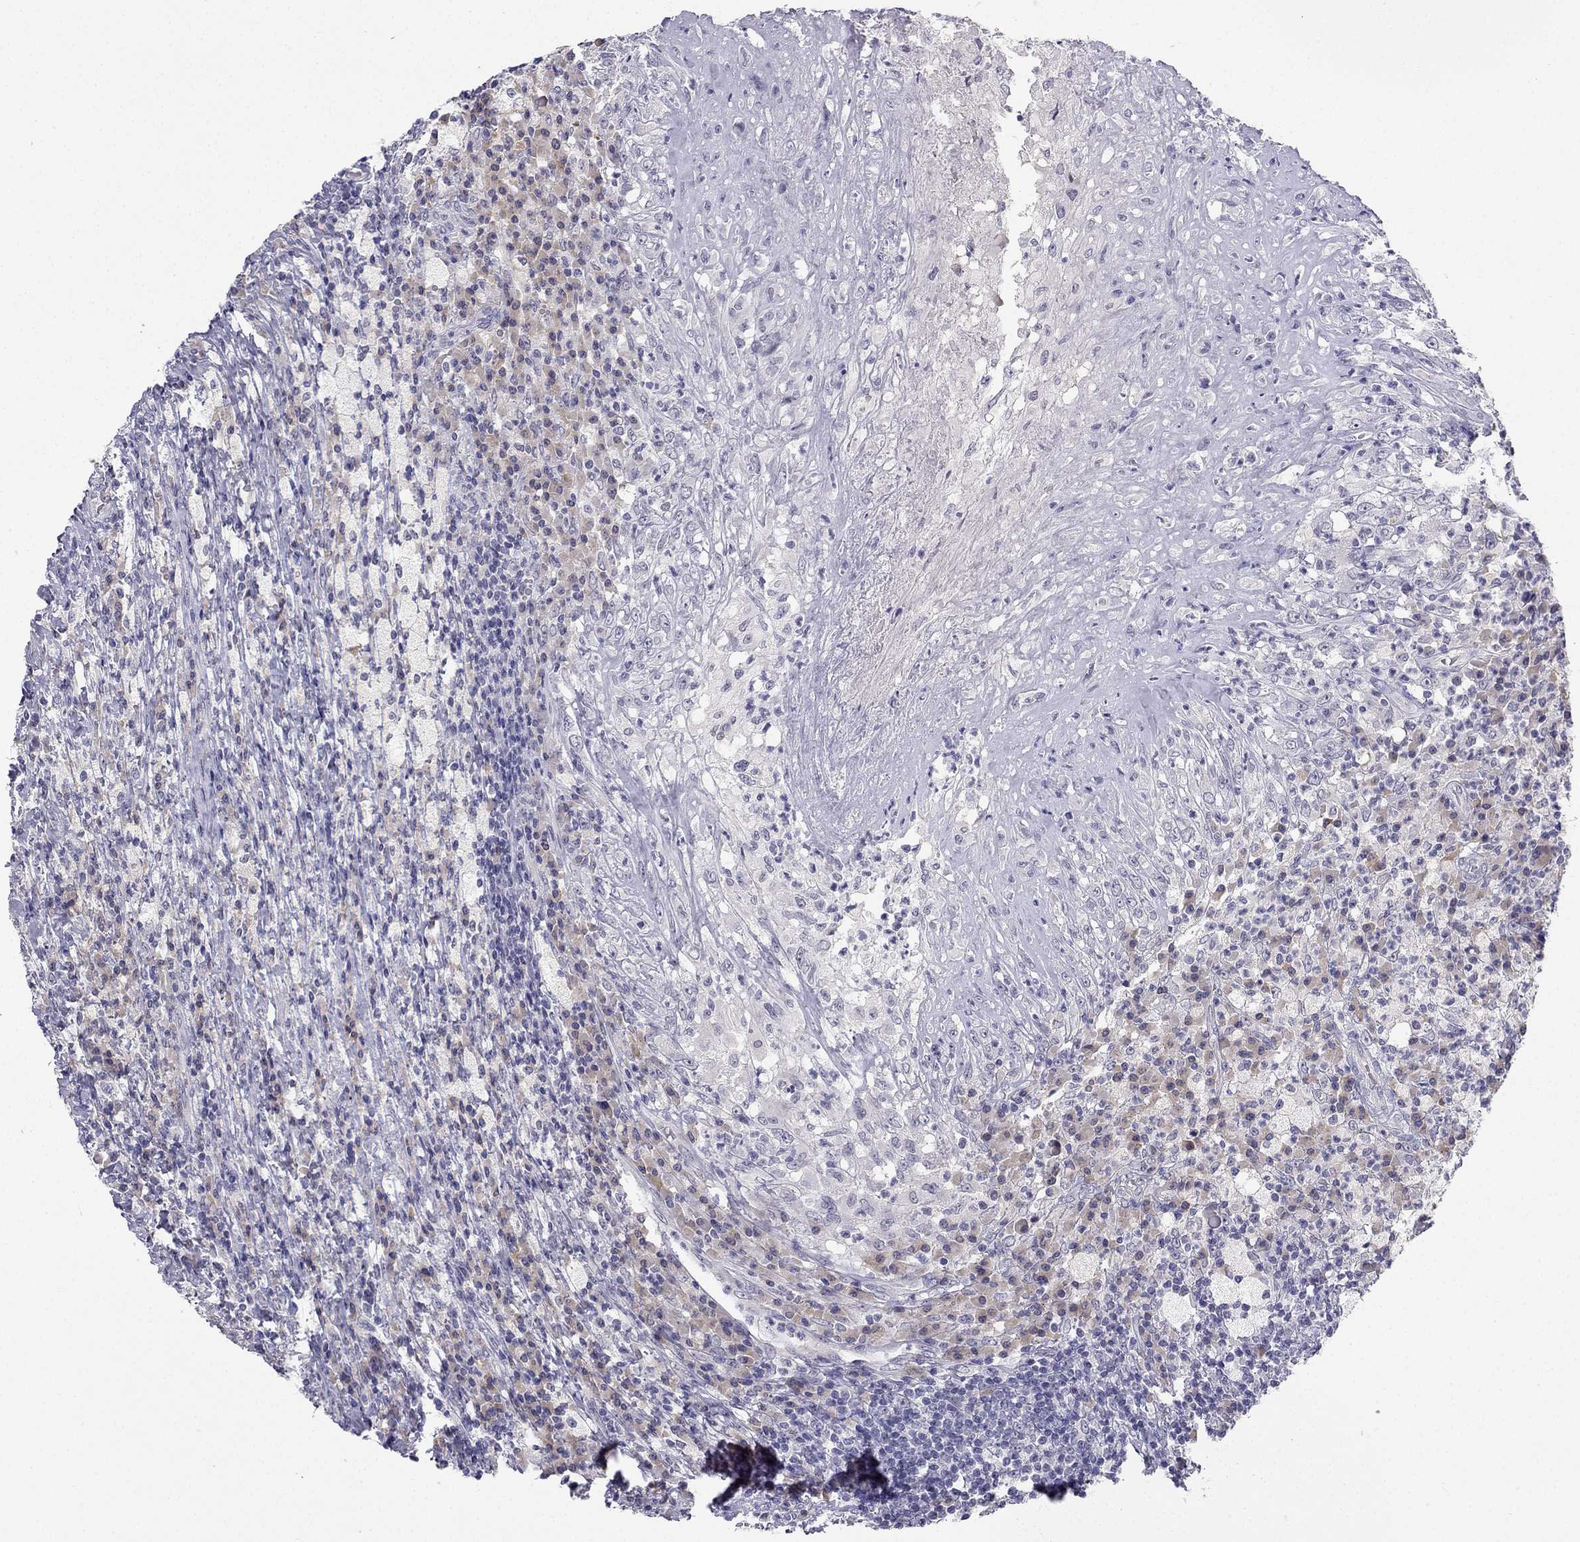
{"staining": {"intensity": "negative", "quantity": "none", "location": "none"}, "tissue": "testis cancer", "cell_type": "Tumor cells", "image_type": "cancer", "snomed": [{"axis": "morphology", "description": "Necrosis, NOS"}, {"axis": "morphology", "description": "Carcinoma, Embryonal, NOS"}, {"axis": "topography", "description": "Testis"}], "caption": "High magnification brightfield microscopy of testis embryonal carcinoma stained with DAB (3,3'-diaminobenzidine) (brown) and counterstained with hematoxylin (blue): tumor cells show no significant positivity.", "gene": "C16orf89", "patient": {"sex": "male", "age": 19}}